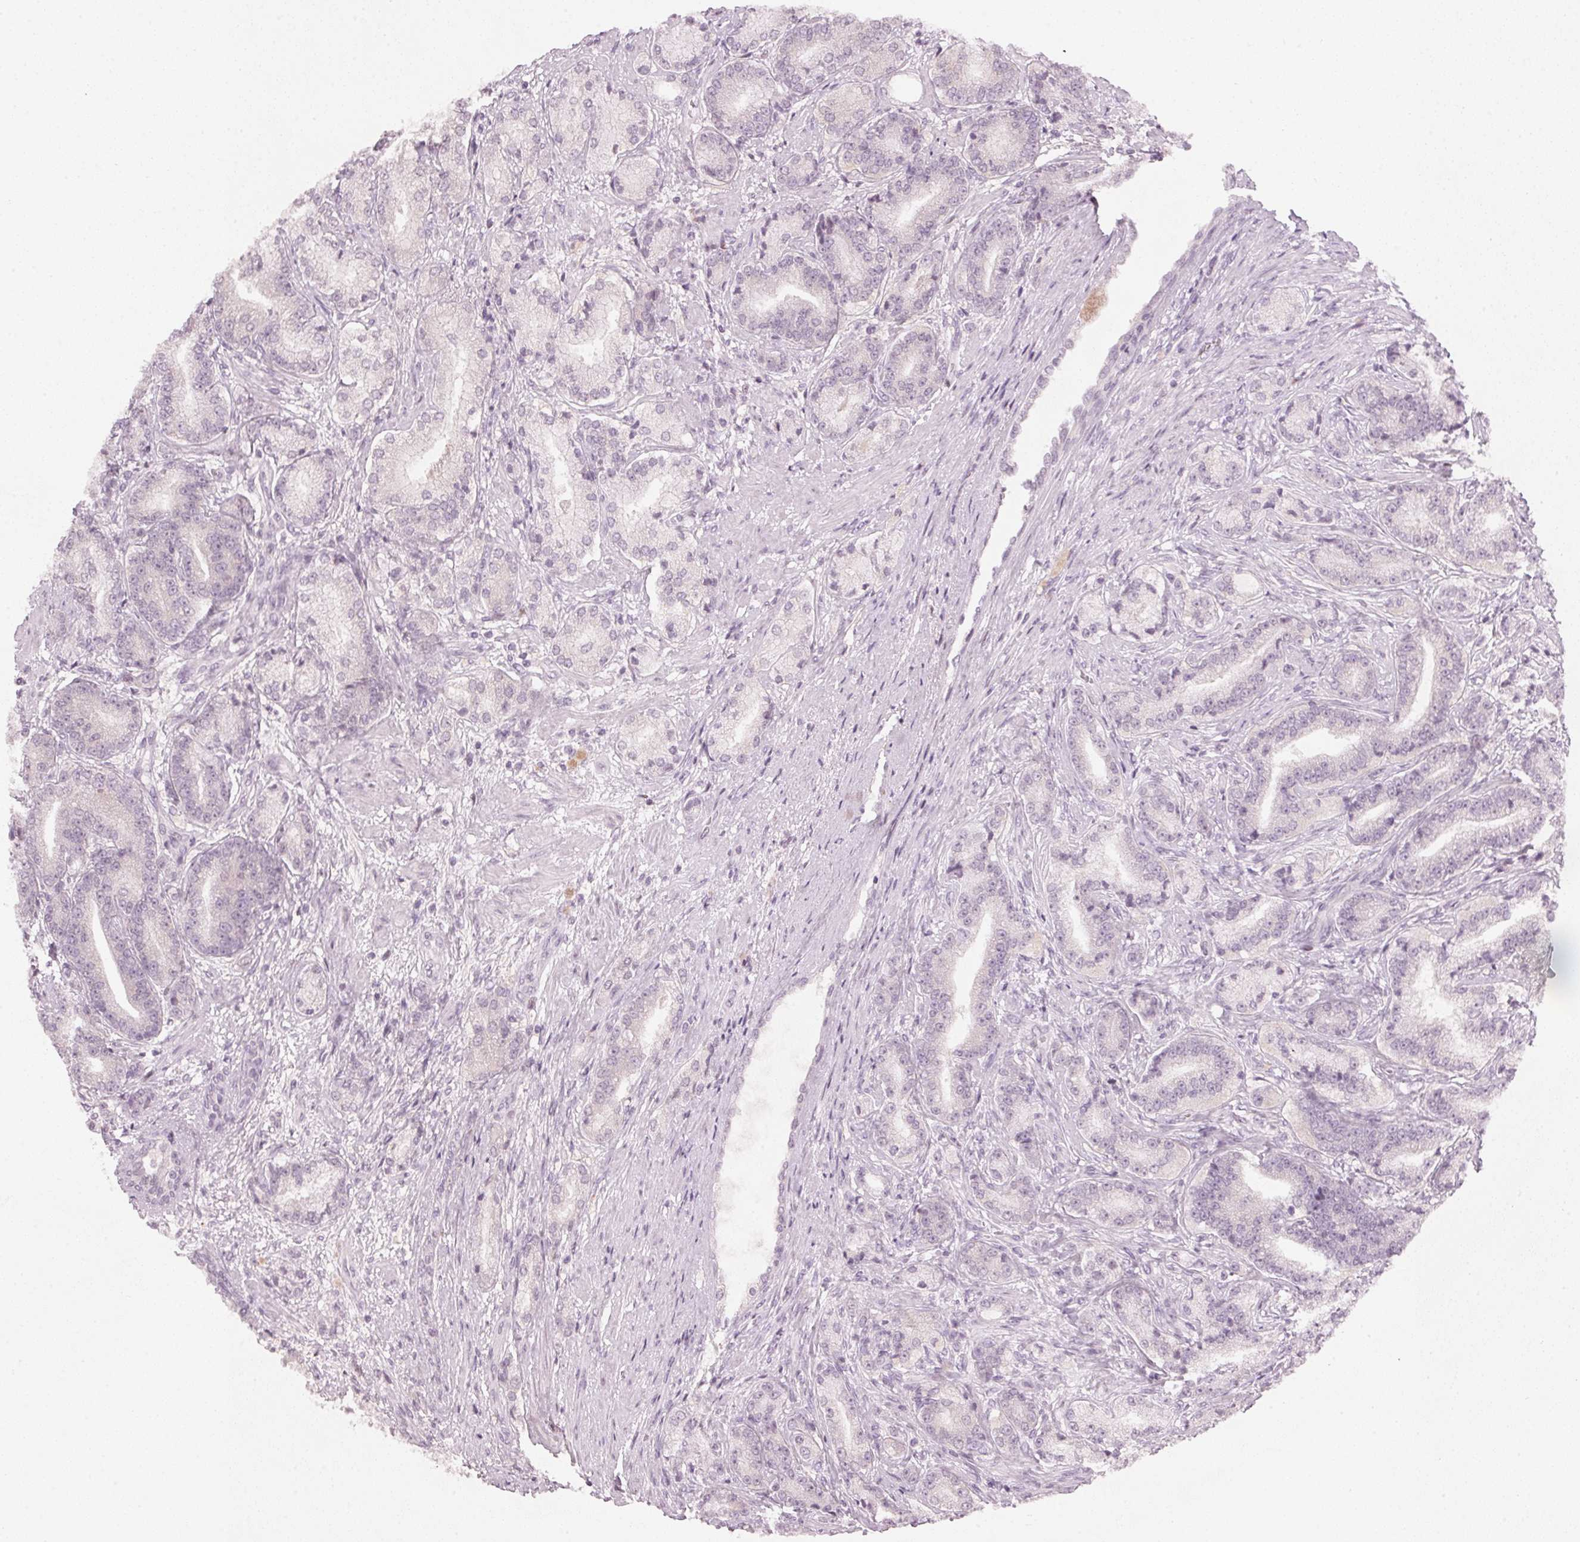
{"staining": {"intensity": "negative", "quantity": "none", "location": "none"}, "tissue": "prostate cancer", "cell_type": "Tumor cells", "image_type": "cancer", "snomed": [{"axis": "morphology", "description": "Adenocarcinoma, High grade"}, {"axis": "topography", "description": "Prostate and seminal vesicle, NOS"}], "caption": "Human prostate cancer (adenocarcinoma (high-grade)) stained for a protein using immunohistochemistry displays no expression in tumor cells.", "gene": "SFRP4", "patient": {"sex": "male", "age": 61}}